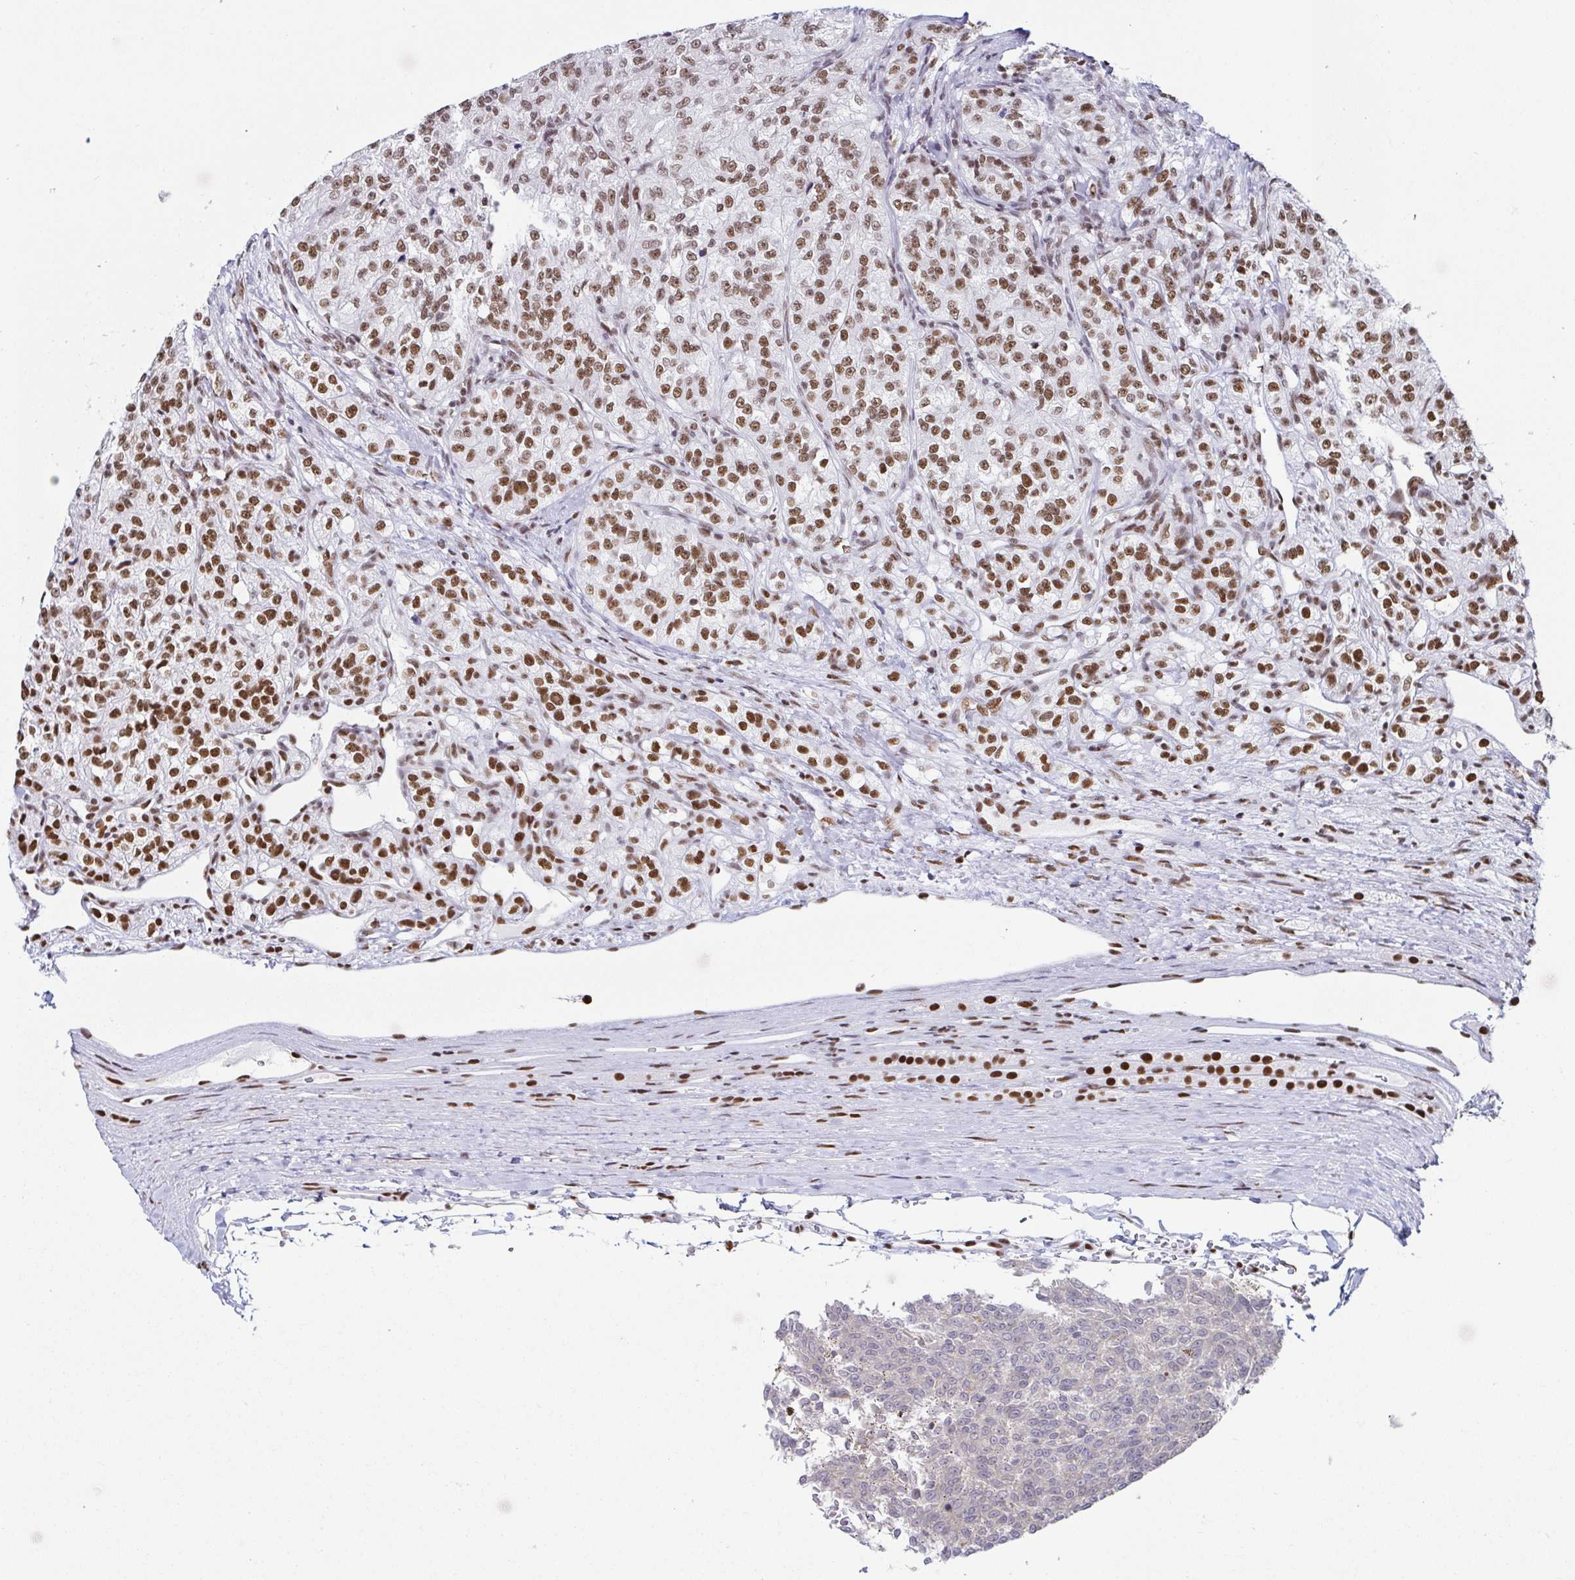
{"staining": {"intensity": "moderate", "quantity": "25%-75%", "location": "nuclear"}, "tissue": "renal cancer", "cell_type": "Tumor cells", "image_type": "cancer", "snomed": [{"axis": "morphology", "description": "Adenocarcinoma, NOS"}, {"axis": "topography", "description": "Kidney"}], "caption": "Renal cancer stained with immunohistochemistry (IHC) exhibits moderate nuclear staining in about 25%-75% of tumor cells.", "gene": "EWSR1", "patient": {"sex": "female", "age": 63}}